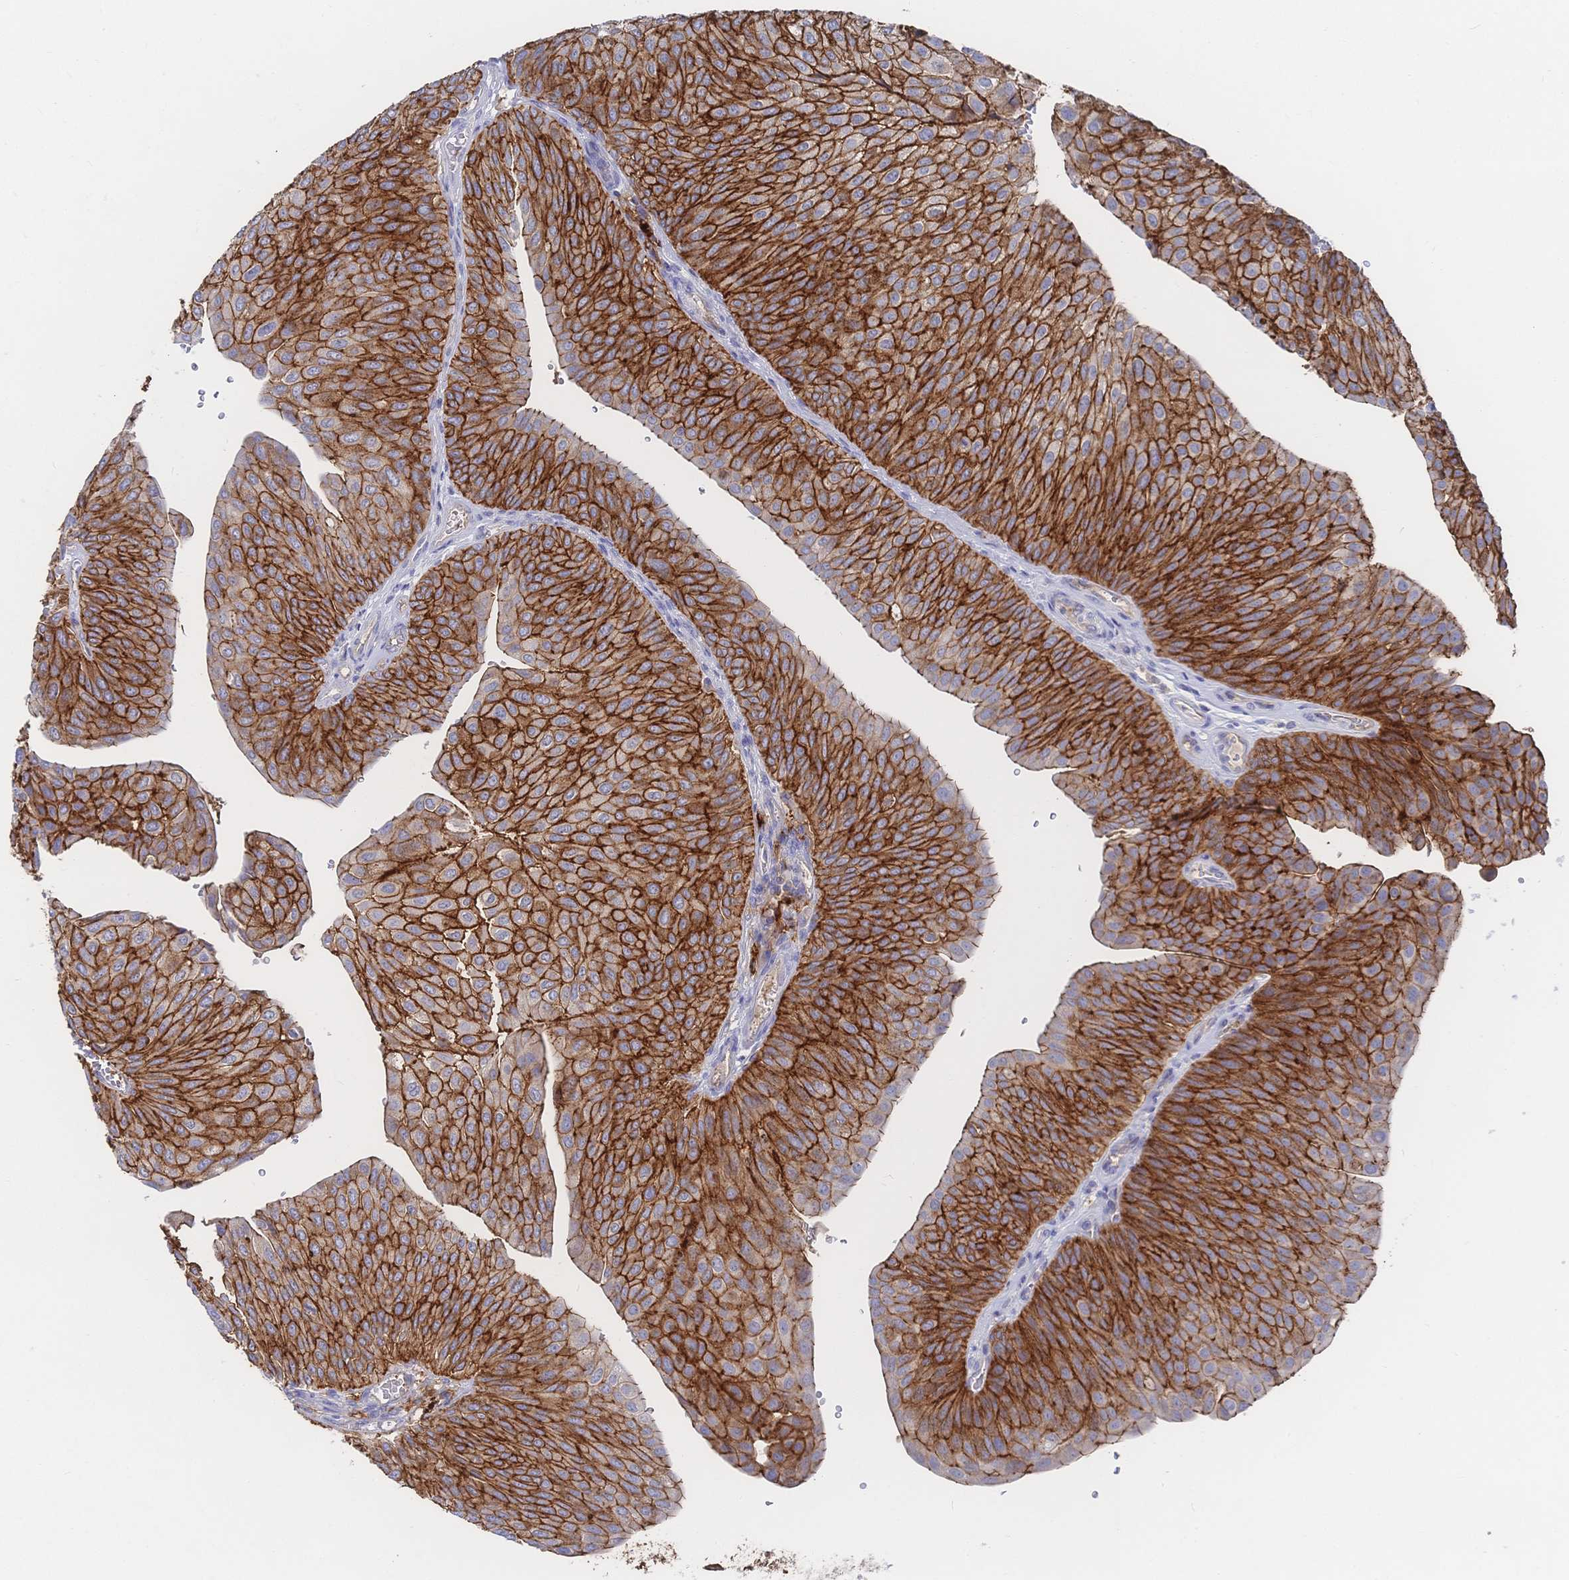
{"staining": {"intensity": "strong", "quantity": ">75%", "location": "cytoplasmic/membranous"}, "tissue": "urothelial cancer", "cell_type": "Tumor cells", "image_type": "cancer", "snomed": [{"axis": "morphology", "description": "Urothelial carcinoma, NOS"}, {"axis": "topography", "description": "Urinary bladder"}], "caption": "Urothelial cancer stained with IHC reveals strong cytoplasmic/membranous expression in approximately >75% of tumor cells.", "gene": "F11R", "patient": {"sex": "male", "age": 67}}